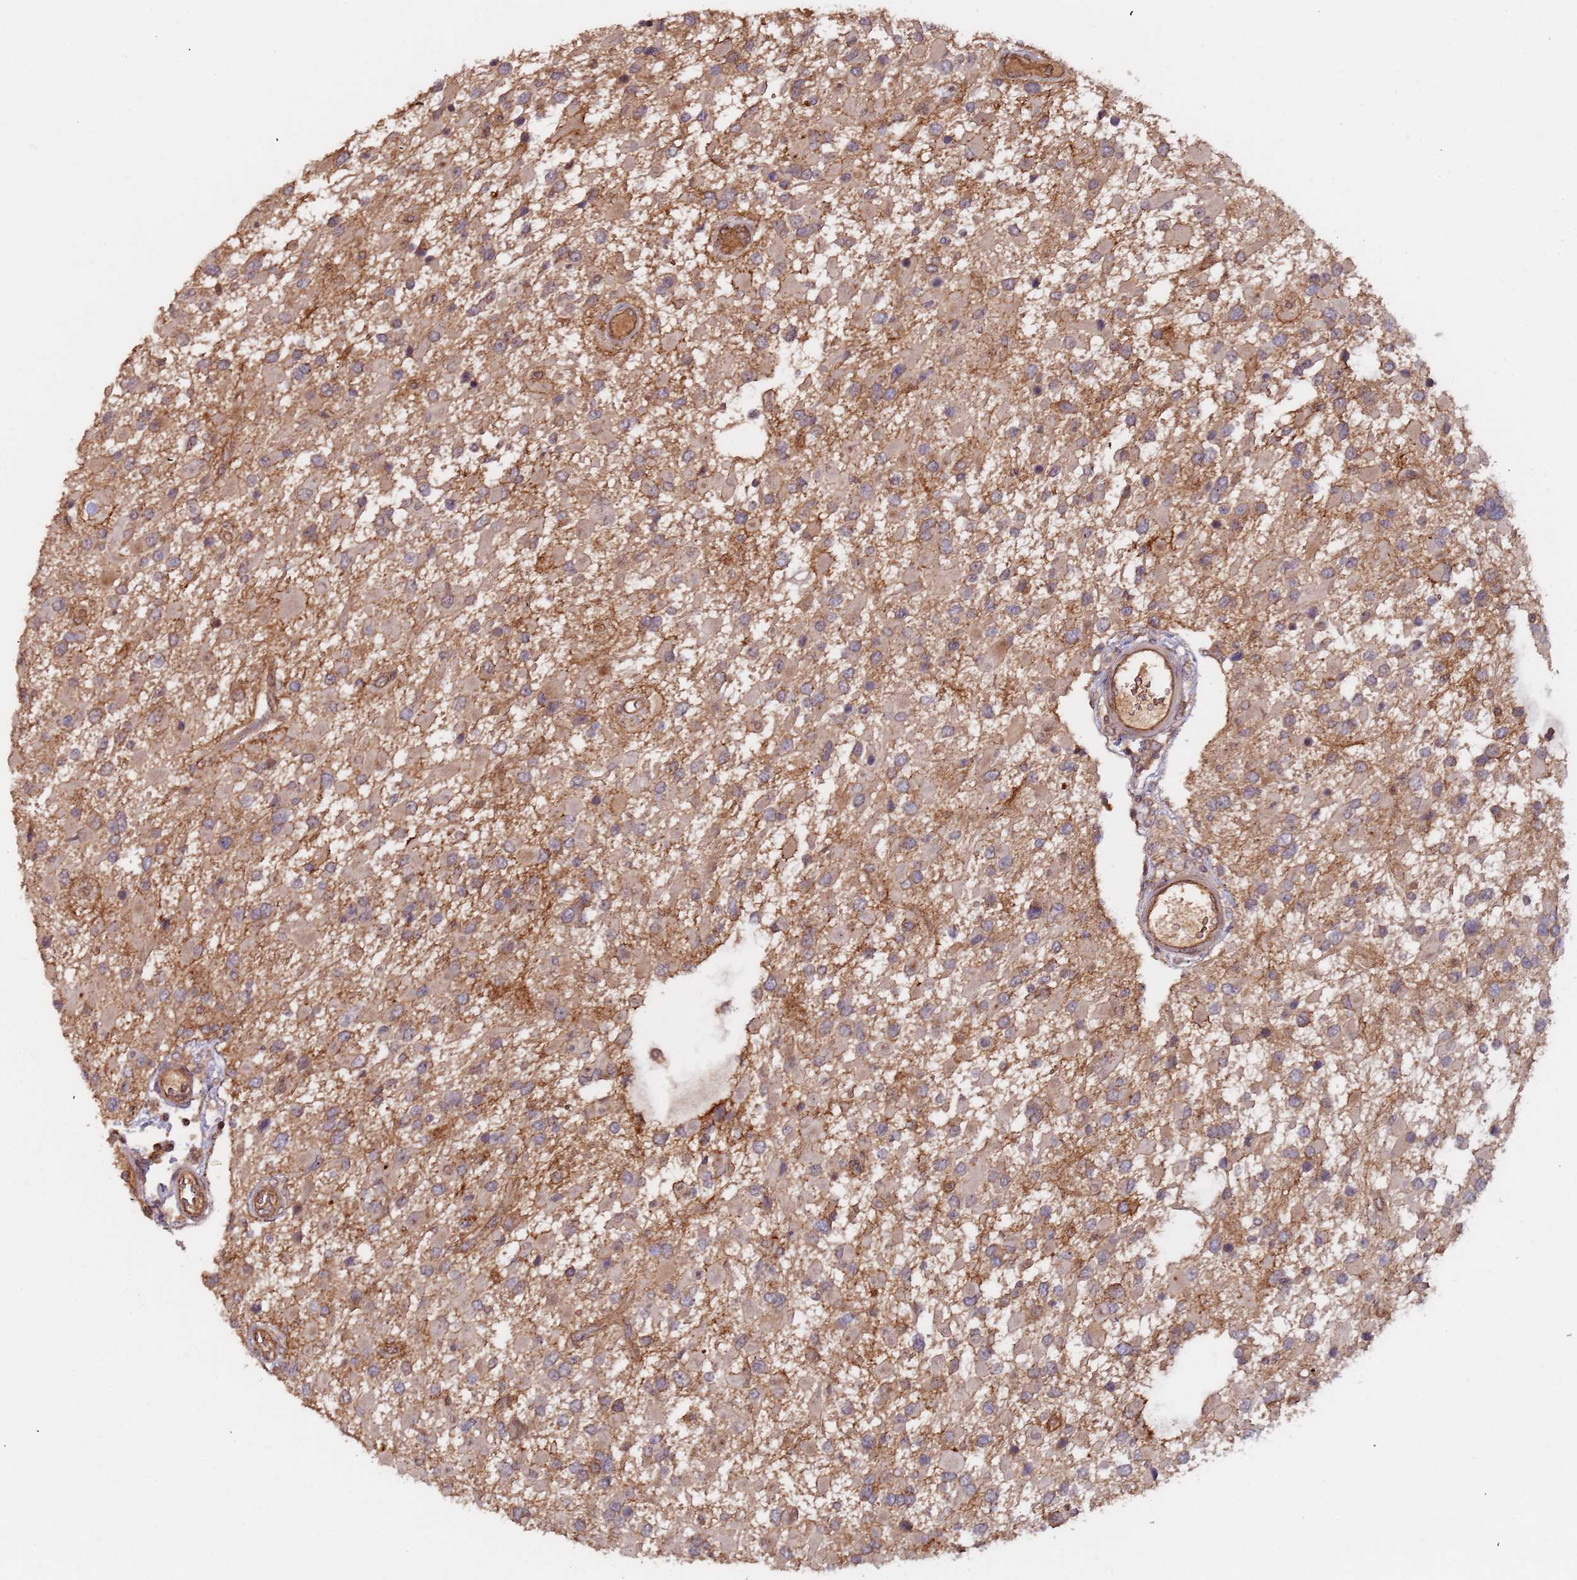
{"staining": {"intensity": "moderate", "quantity": ">75%", "location": "cytoplasmic/membranous"}, "tissue": "glioma", "cell_type": "Tumor cells", "image_type": "cancer", "snomed": [{"axis": "morphology", "description": "Glioma, malignant, High grade"}, {"axis": "topography", "description": "Brain"}], "caption": "Immunohistochemistry staining of malignant glioma (high-grade), which displays medium levels of moderate cytoplasmic/membranous positivity in approximately >75% of tumor cells indicating moderate cytoplasmic/membranous protein positivity. The staining was performed using DAB (brown) for protein detection and nuclei were counterstained in hematoxylin (blue).", "gene": "KANSL1L", "patient": {"sex": "male", "age": 53}}